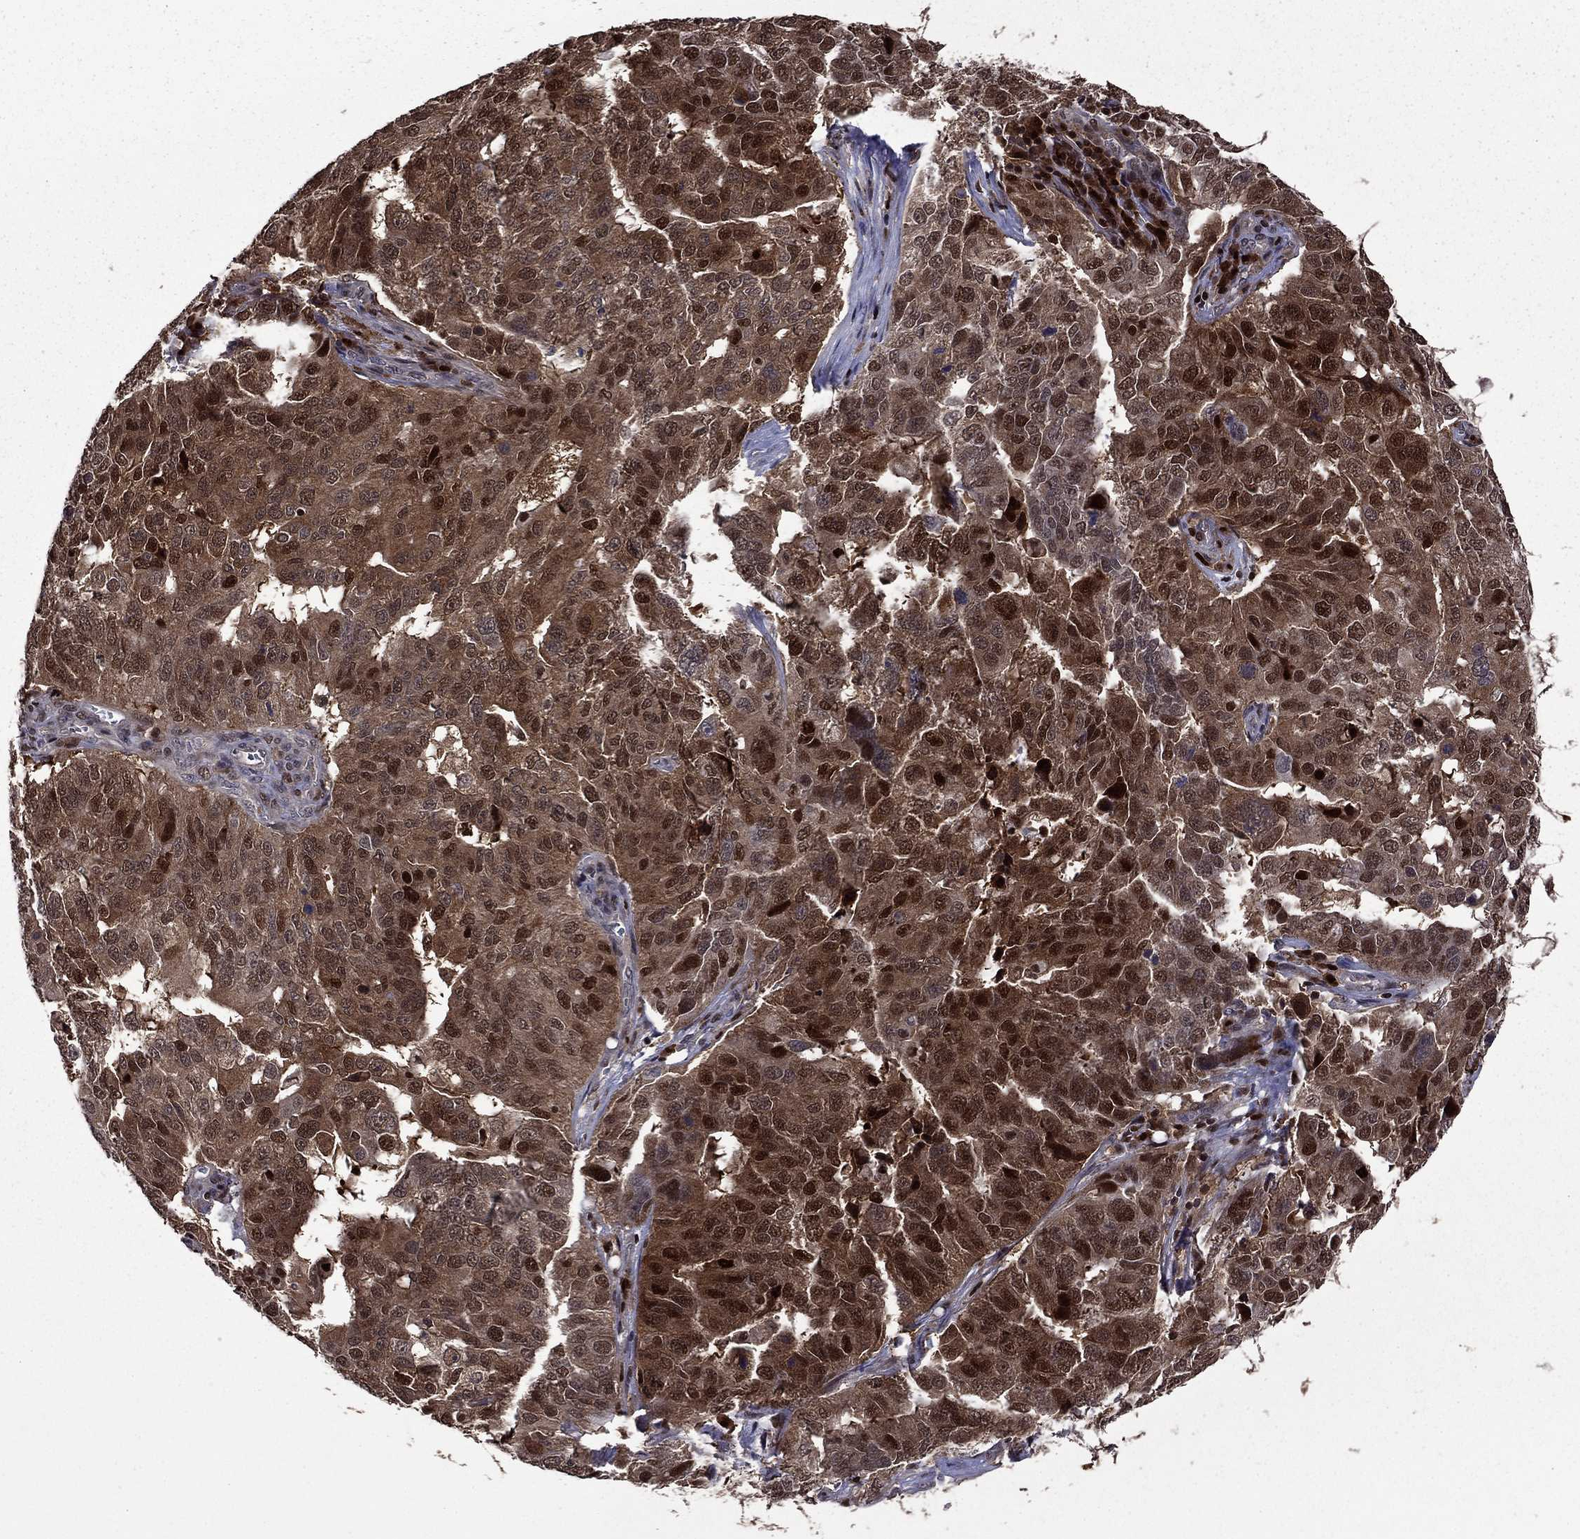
{"staining": {"intensity": "strong", "quantity": "<25%", "location": "cytoplasmic/membranous,nuclear"}, "tissue": "ovarian cancer", "cell_type": "Tumor cells", "image_type": "cancer", "snomed": [{"axis": "morphology", "description": "Carcinoma, endometroid"}, {"axis": "topography", "description": "Soft tissue"}, {"axis": "topography", "description": "Ovary"}], "caption": "Immunohistochemical staining of human endometroid carcinoma (ovarian) exhibits strong cytoplasmic/membranous and nuclear protein expression in about <25% of tumor cells.", "gene": "APPBP2", "patient": {"sex": "female", "age": 52}}